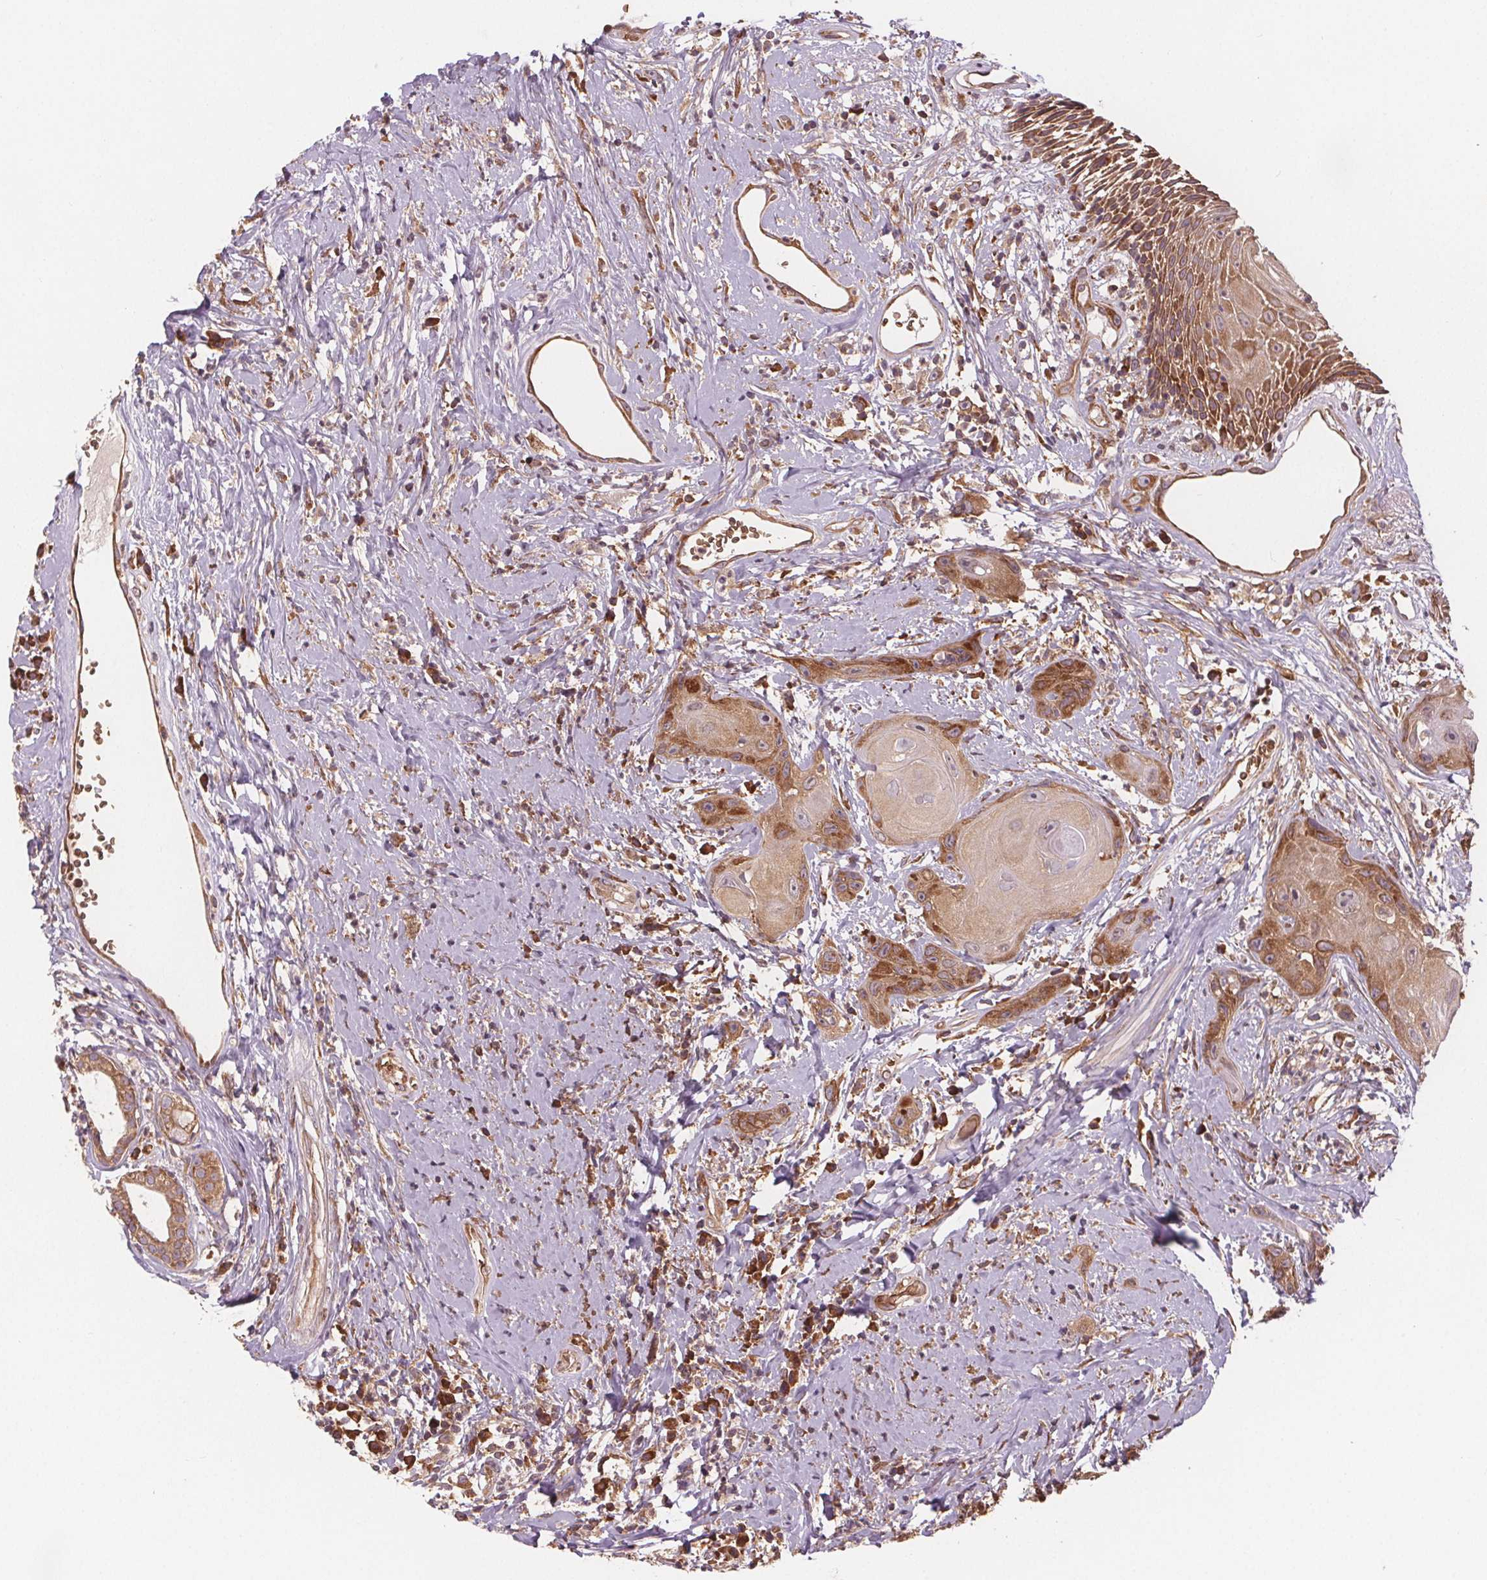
{"staining": {"intensity": "moderate", "quantity": ">75%", "location": "cytoplasmic/membranous"}, "tissue": "head and neck cancer", "cell_type": "Tumor cells", "image_type": "cancer", "snomed": [{"axis": "morphology", "description": "Squamous cell carcinoma, NOS"}, {"axis": "topography", "description": "Head-Neck"}], "caption": "Head and neck cancer (squamous cell carcinoma) stained with DAB immunohistochemistry demonstrates medium levels of moderate cytoplasmic/membranous staining in about >75% of tumor cells.", "gene": "EIF3D", "patient": {"sex": "male", "age": 57}}